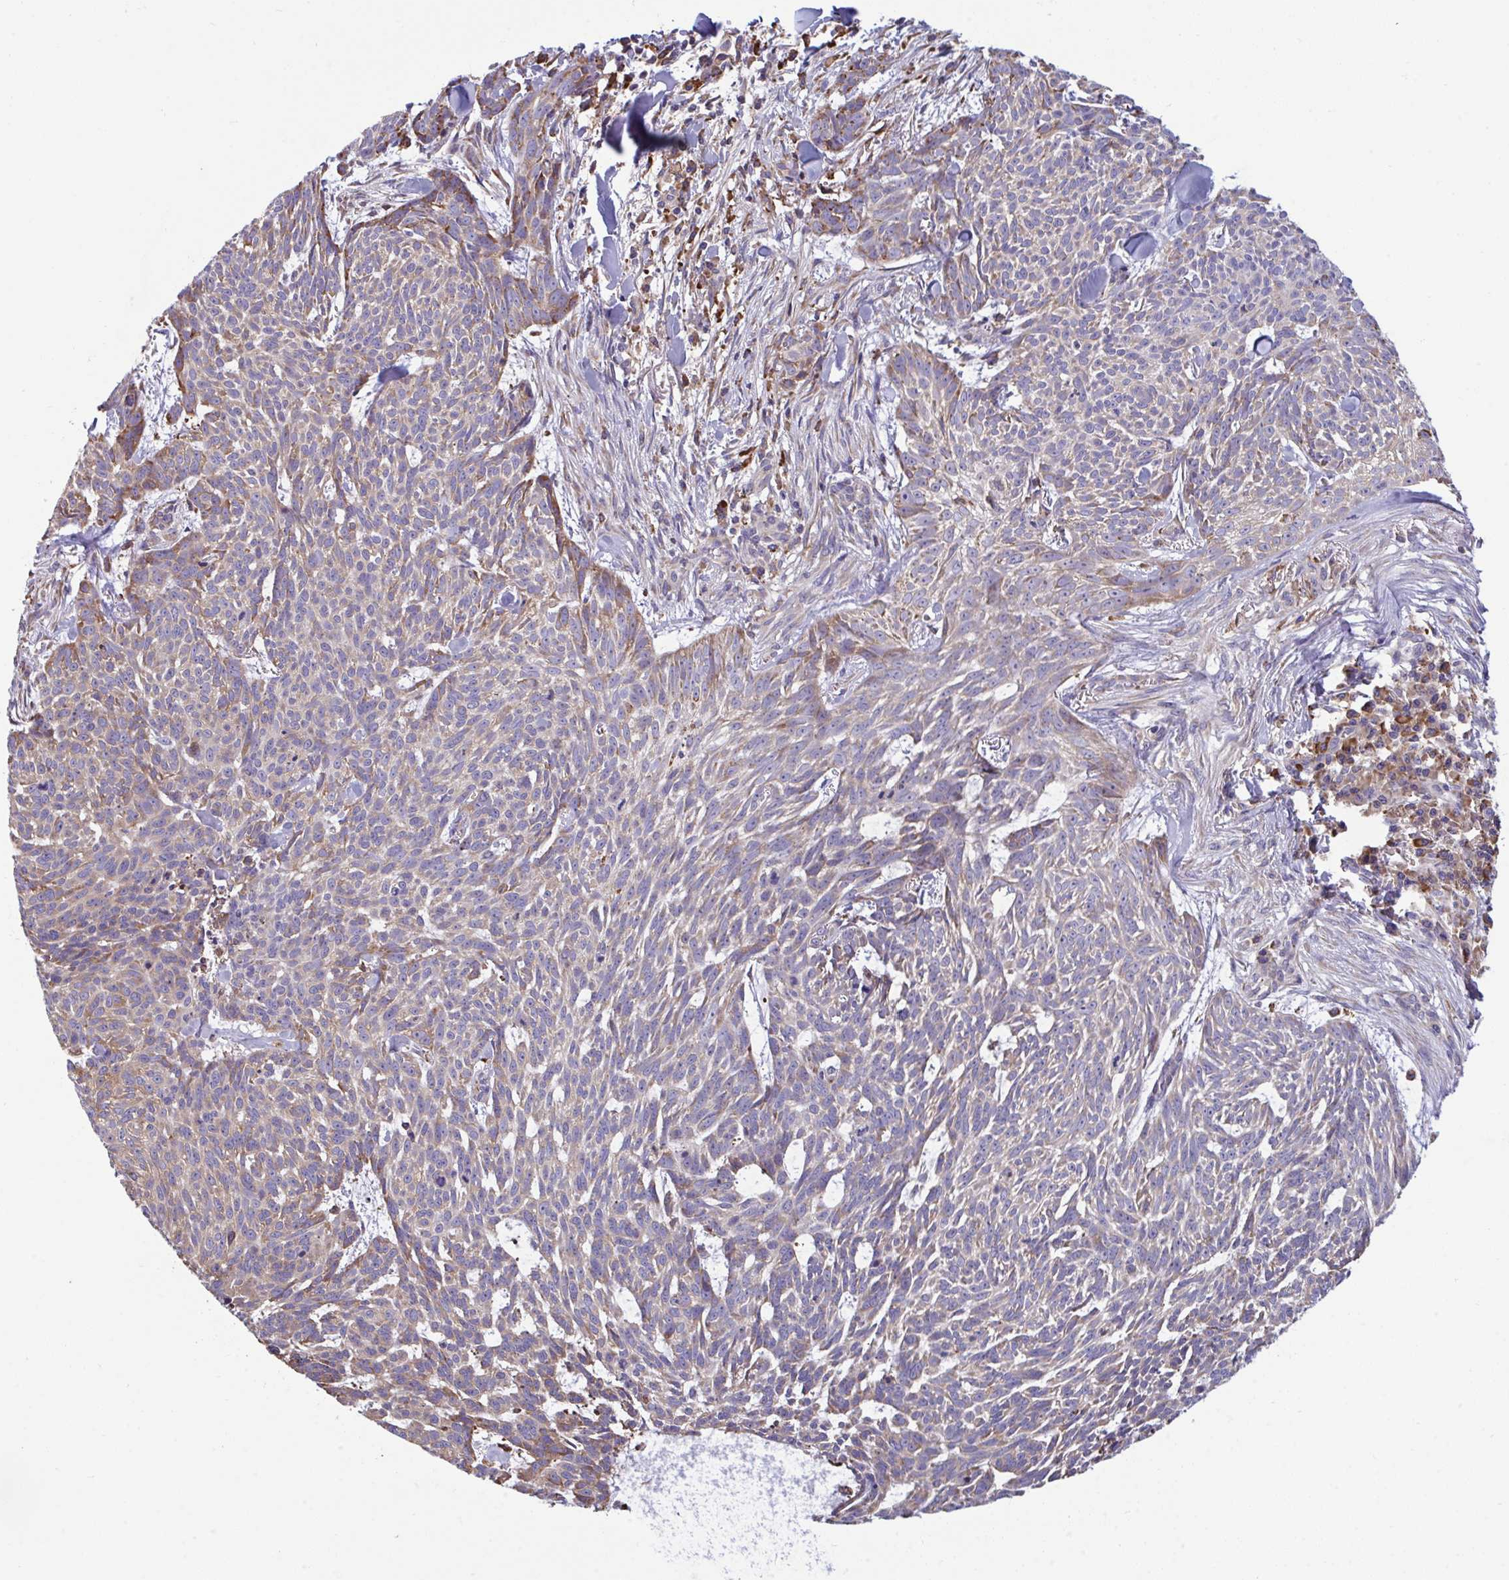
{"staining": {"intensity": "negative", "quantity": "none", "location": "none"}, "tissue": "skin cancer", "cell_type": "Tumor cells", "image_type": "cancer", "snomed": [{"axis": "morphology", "description": "Basal cell carcinoma"}, {"axis": "topography", "description": "Skin"}], "caption": "The image displays no staining of tumor cells in basal cell carcinoma (skin).", "gene": "MYMK", "patient": {"sex": "female", "age": 93}}